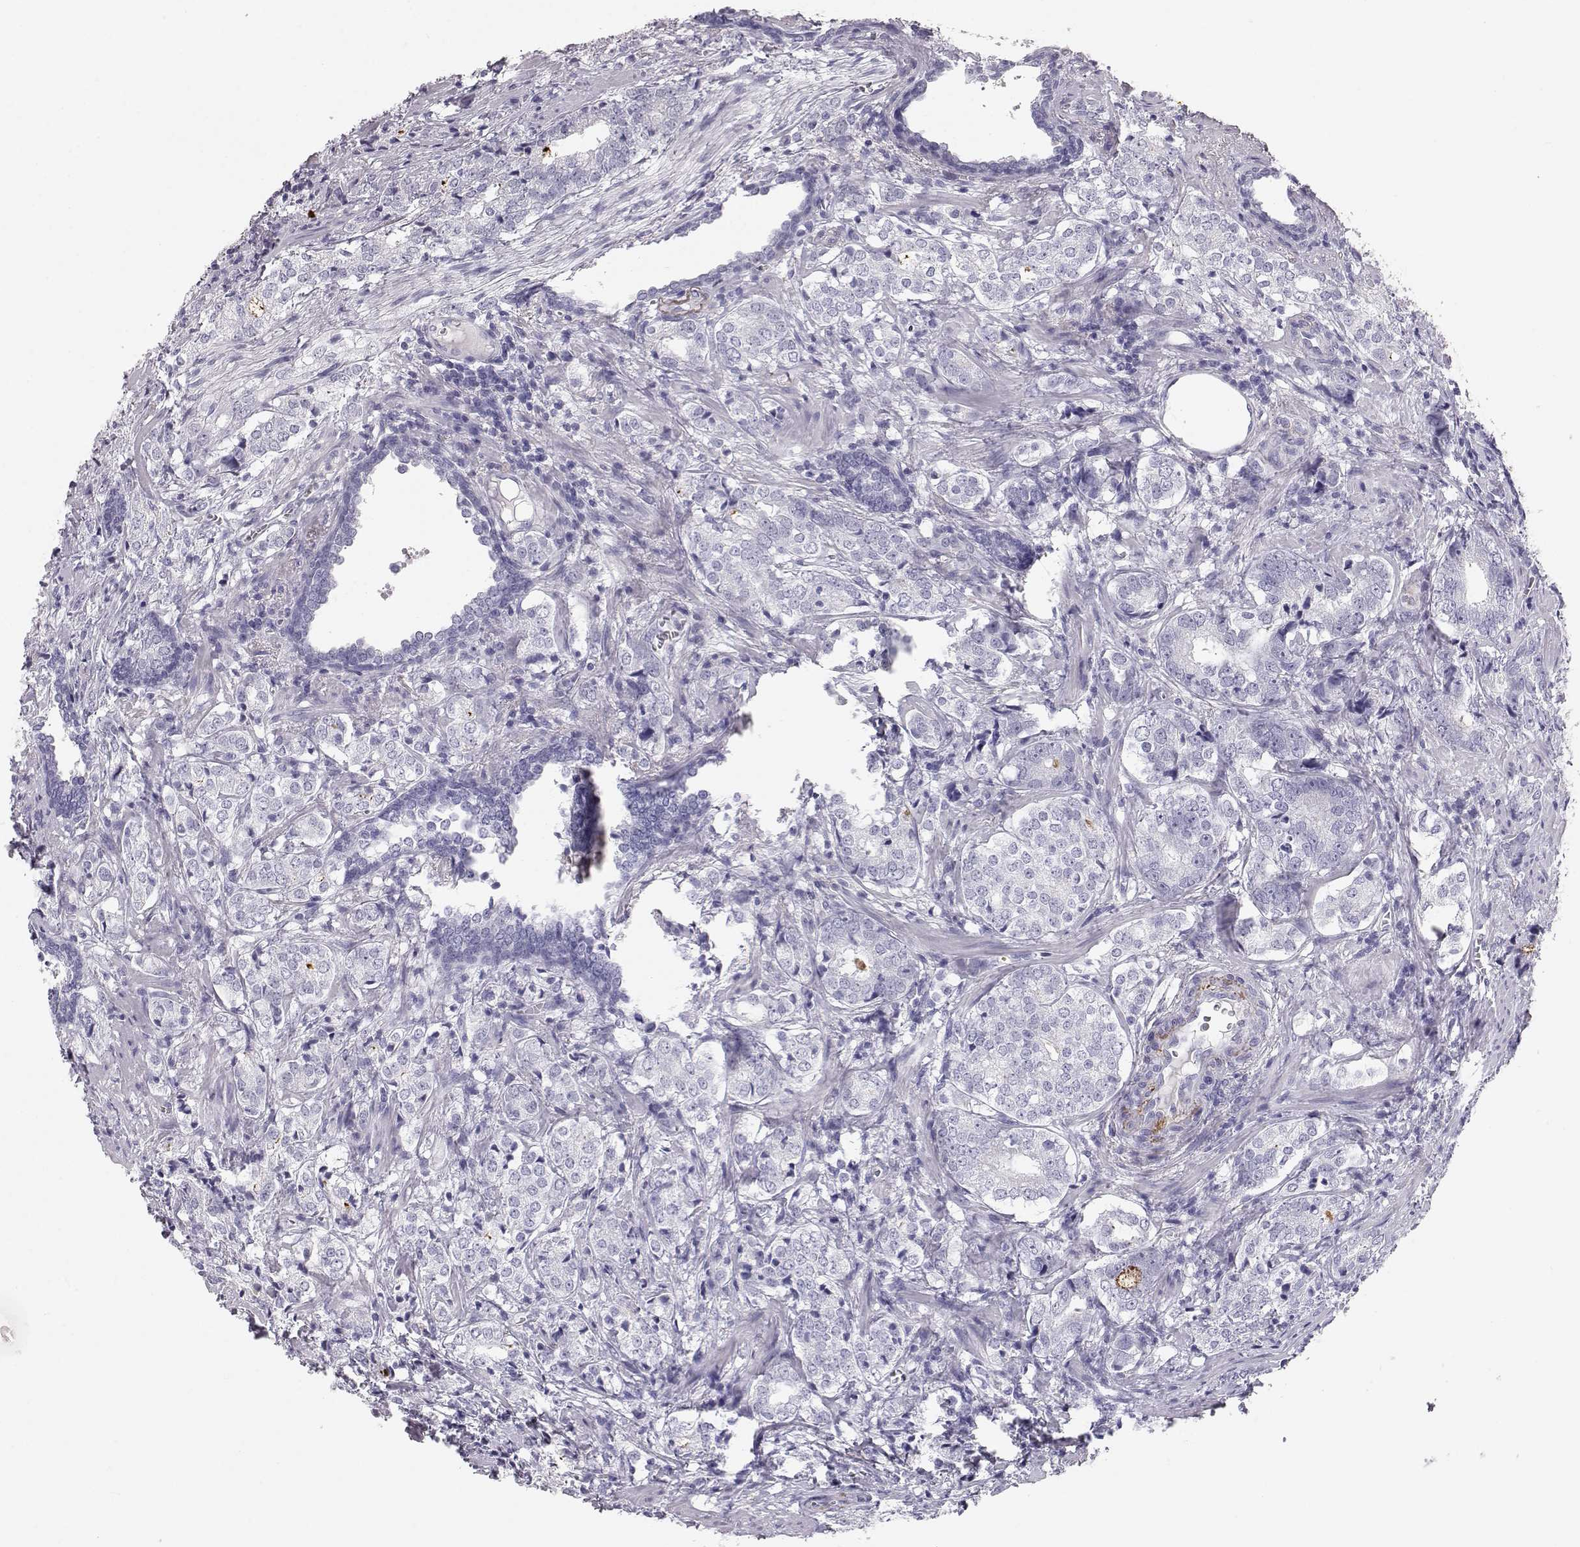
{"staining": {"intensity": "negative", "quantity": "none", "location": "none"}, "tissue": "prostate cancer", "cell_type": "Tumor cells", "image_type": "cancer", "snomed": [{"axis": "morphology", "description": "Adenocarcinoma, NOS"}, {"axis": "topography", "description": "Prostate and seminal vesicle, NOS"}], "caption": "High power microscopy photomicrograph of an IHC photomicrograph of adenocarcinoma (prostate), revealing no significant expression in tumor cells. Brightfield microscopy of IHC stained with DAB (3,3'-diaminobenzidine) (brown) and hematoxylin (blue), captured at high magnification.", "gene": "KRTAP16-1", "patient": {"sex": "male", "age": 63}}